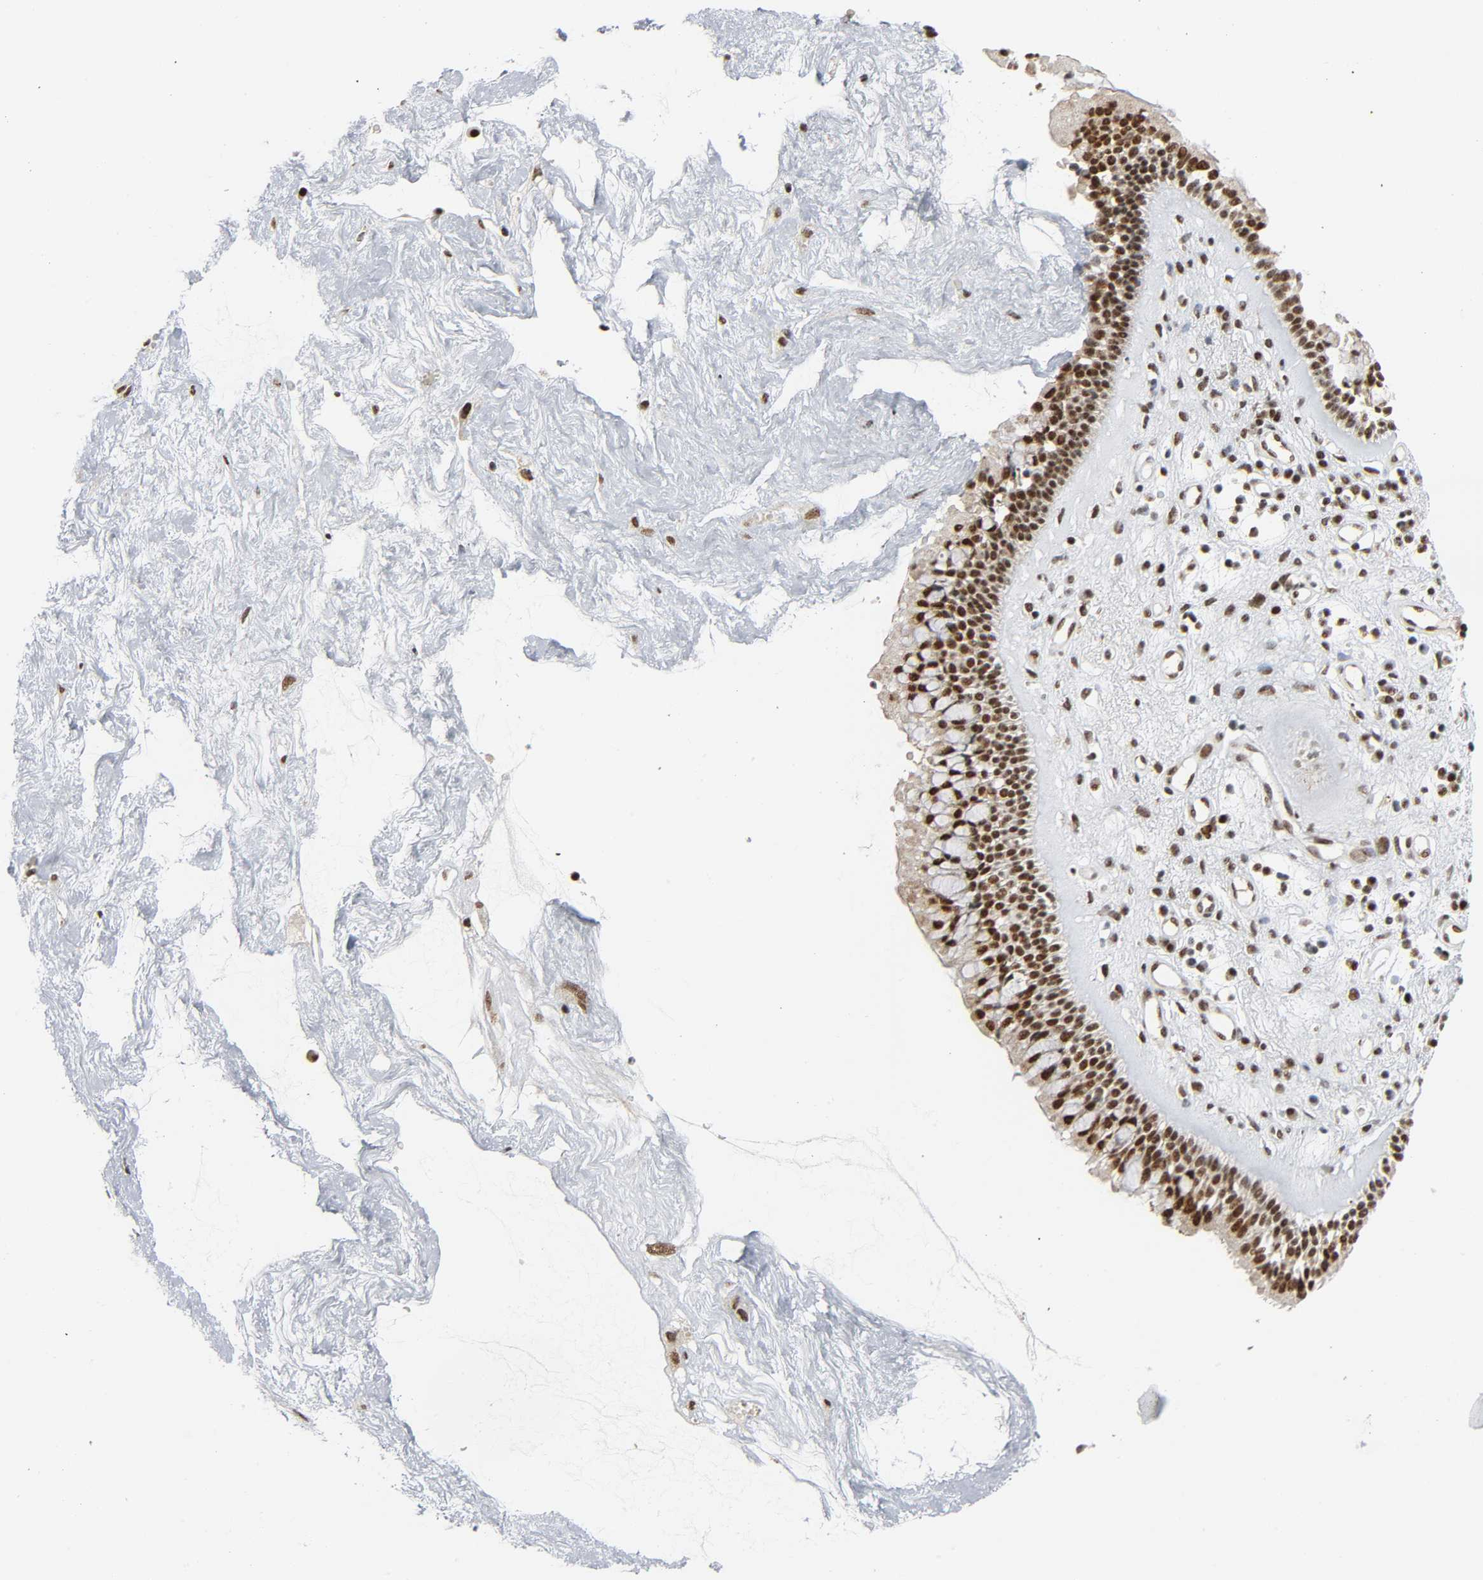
{"staining": {"intensity": "strong", "quantity": ">75%", "location": "nuclear"}, "tissue": "nasopharynx", "cell_type": "Respiratory epithelial cells", "image_type": "normal", "snomed": [{"axis": "morphology", "description": "Normal tissue, NOS"}, {"axis": "morphology", "description": "Inflammation, NOS"}, {"axis": "topography", "description": "Nasopharynx"}], "caption": "Benign nasopharynx shows strong nuclear positivity in about >75% of respiratory epithelial cells.", "gene": "CDK9", "patient": {"sex": "male", "age": 48}}